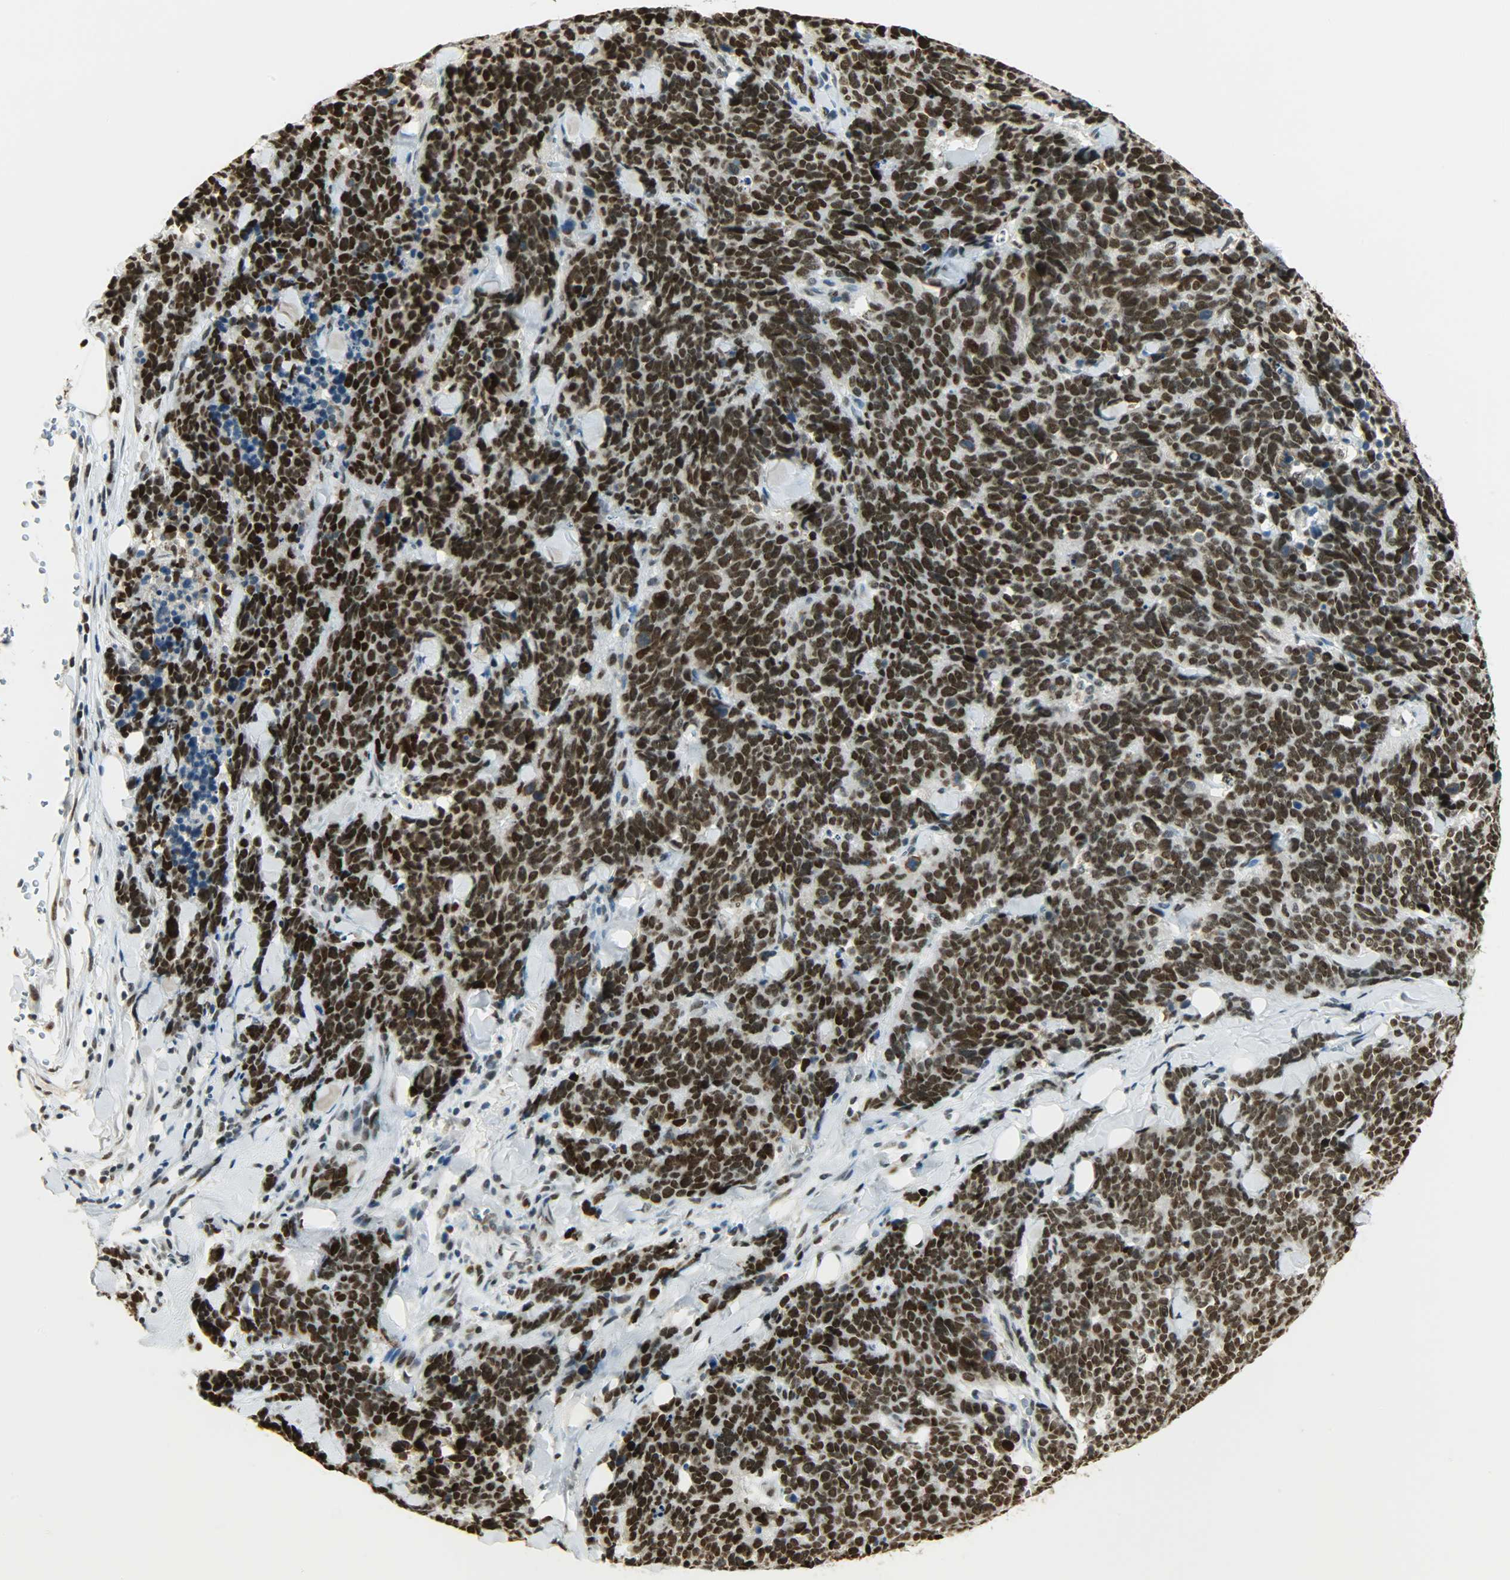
{"staining": {"intensity": "strong", "quantity": ">75%", "location": "nuclear"}, "tissue": "lung cancer", "cell_type": "Tumor cells", "image_type": "cancer", "snomed": [{"axis": "morphology", "description": "Neoplasm, malignant, NOS"}, {"axis": "topography", "description": "Lung"}], "caption": "This histopathology image displays lung malignant neoplasm stained with IHC to label a protein in brown. The nuclear of tumor cells show strong positivity for the protein. Nuclei are counter-stained blue.", "gene": "MYEF2", "patient": {"sex": "female", "age": 58}}